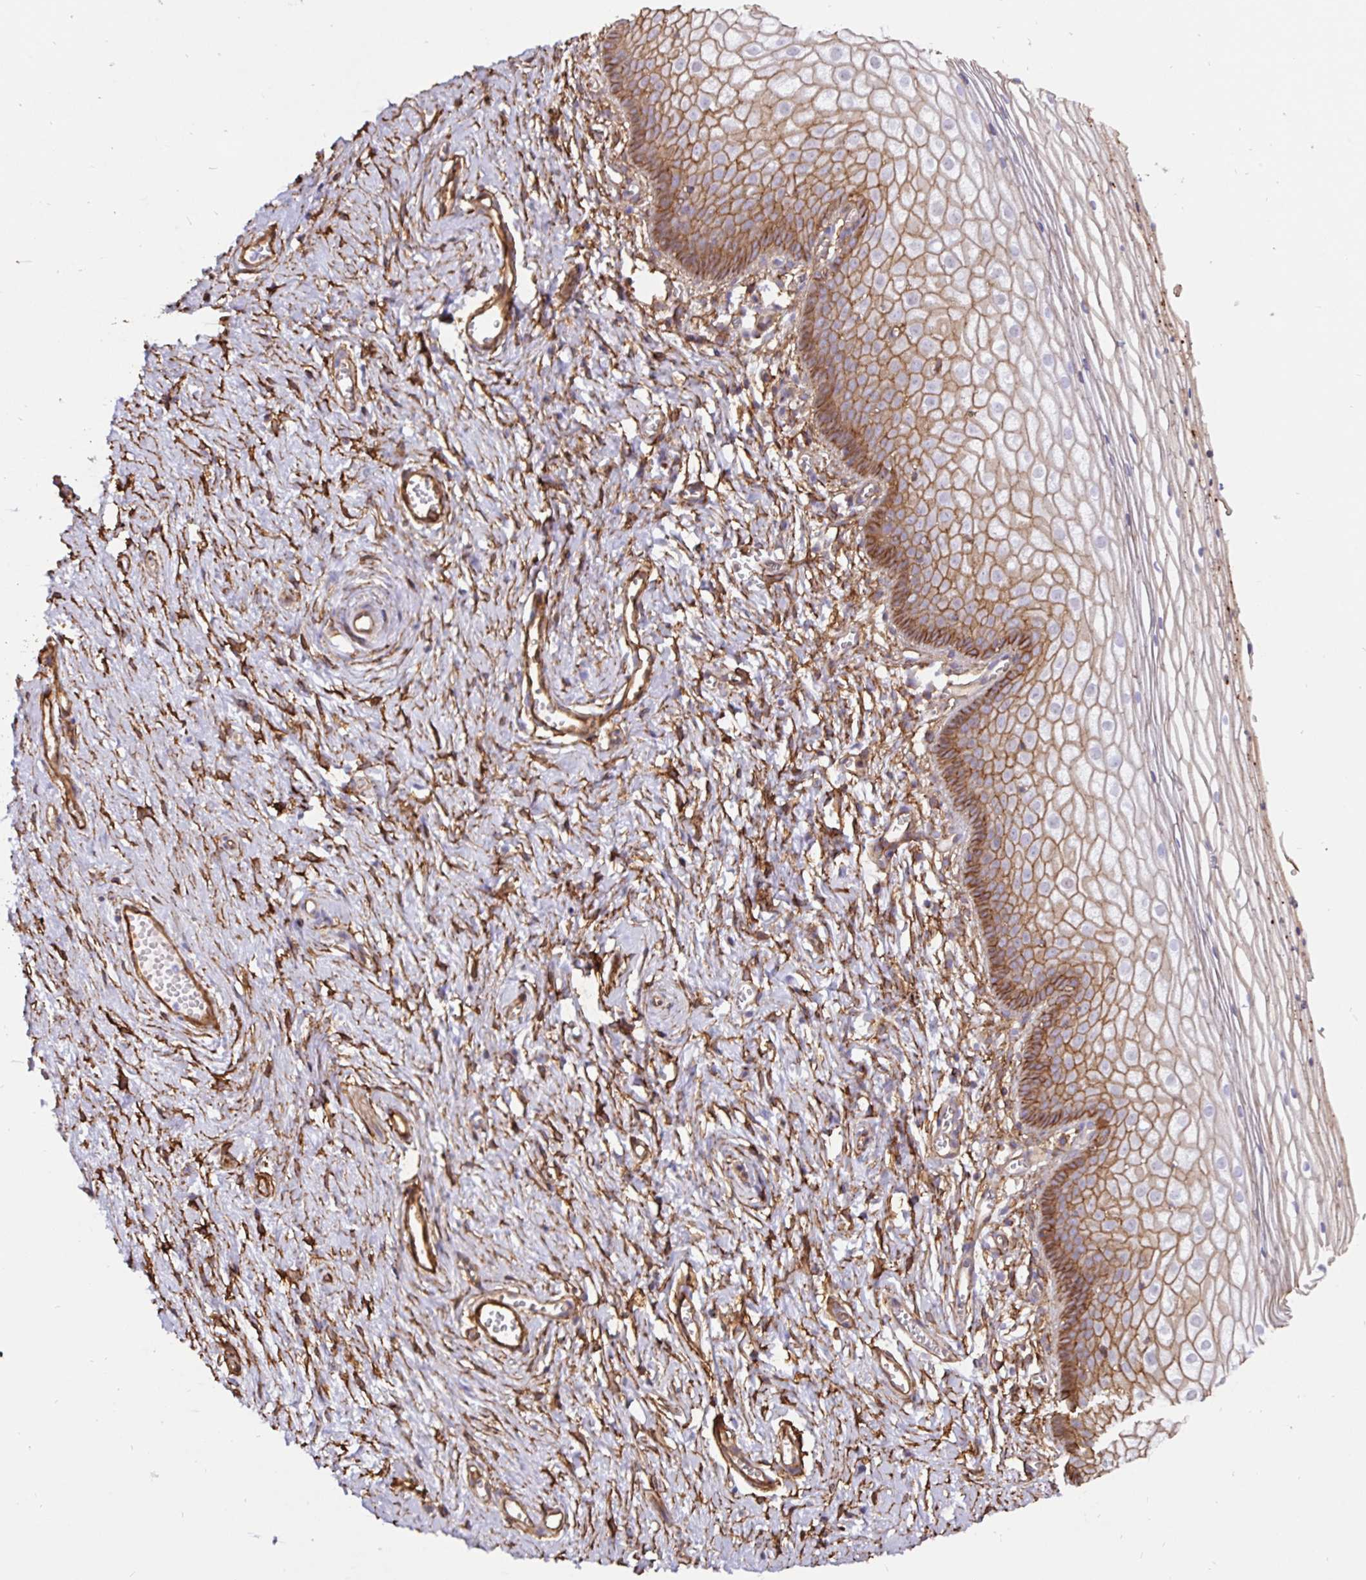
{"staining": {"intensity": "moderate", "quantity": ">75%", "location": "cytoplasmic/membranous"}, "tissue": "vagina", "cell_type": "Squamous epithelial cells", "image_type": "normal", "snomed": [{"axis": "morphology", "description": "Normal tissue, NOS"}, {"axis": "topography", "description": "Vagina"}], "caption": "A high-resolution photomicrograph shows IHC staining of unremarkable vagina, which displays moderate cytoplasmic/membranous staining in approximately >75% of squamous epithelial cells. (IHC, brightfield microscopy, high magnification).", "gene": "ANXA2", "patient": {"sex": "female", "age": 56}}